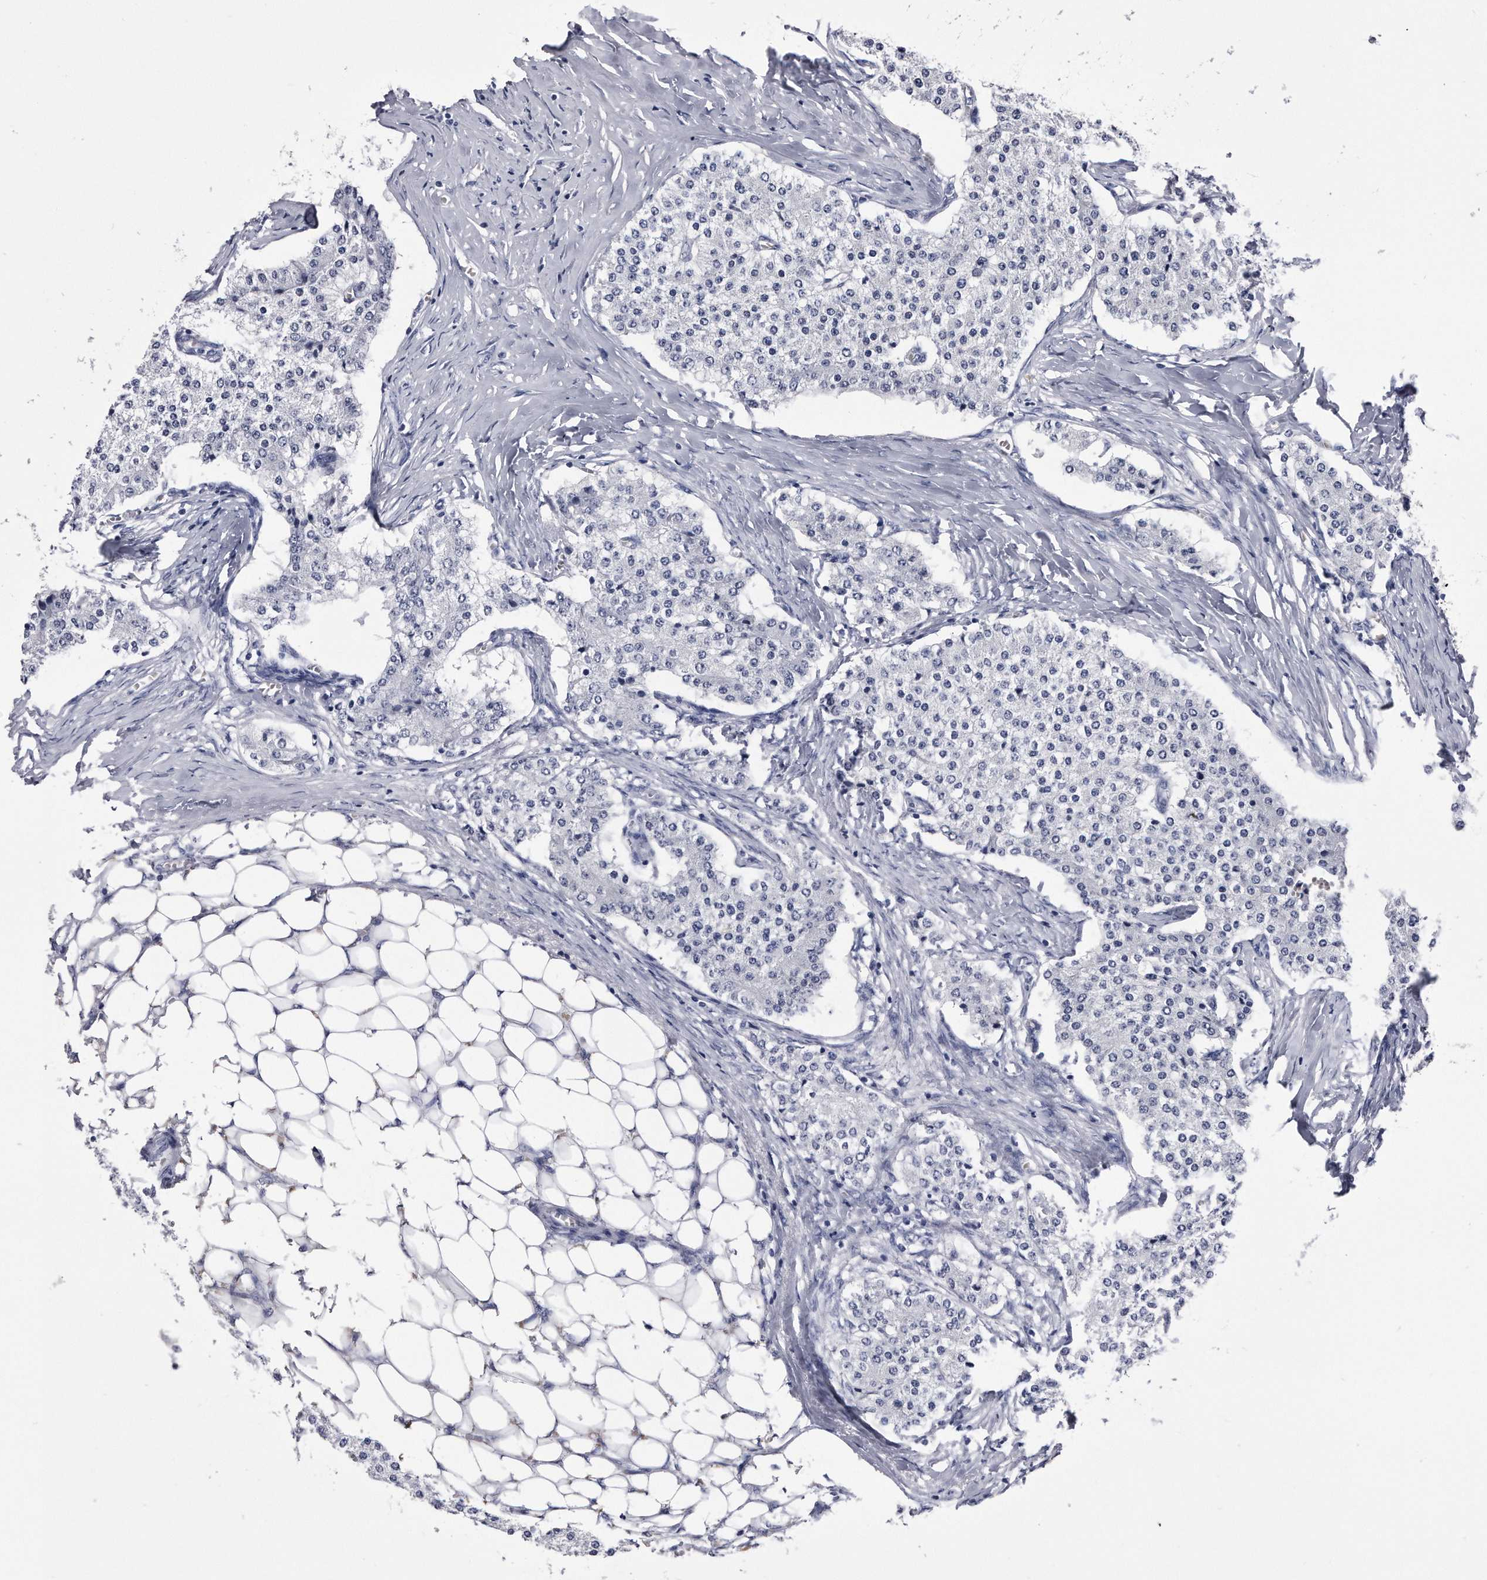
{"staining": {"intensity": "negative", "quantity": "none", "location": "none"}, "tissue": "carcinoid", "cell_type": "Tumor cells", "image_type": "cancer", "snomed": [{"axis": "morphology", "description": "Carcinoid, malignant, NOS"}, {"axis": "topography", "description": "Colon"}], "caption": "Immunohistochemistry (IHC) of carcinoid (malignant) demonstrates no positivity in tumor cells.", "gene": "KCTD8", "patient": {"sex": "female", "age": 52}}